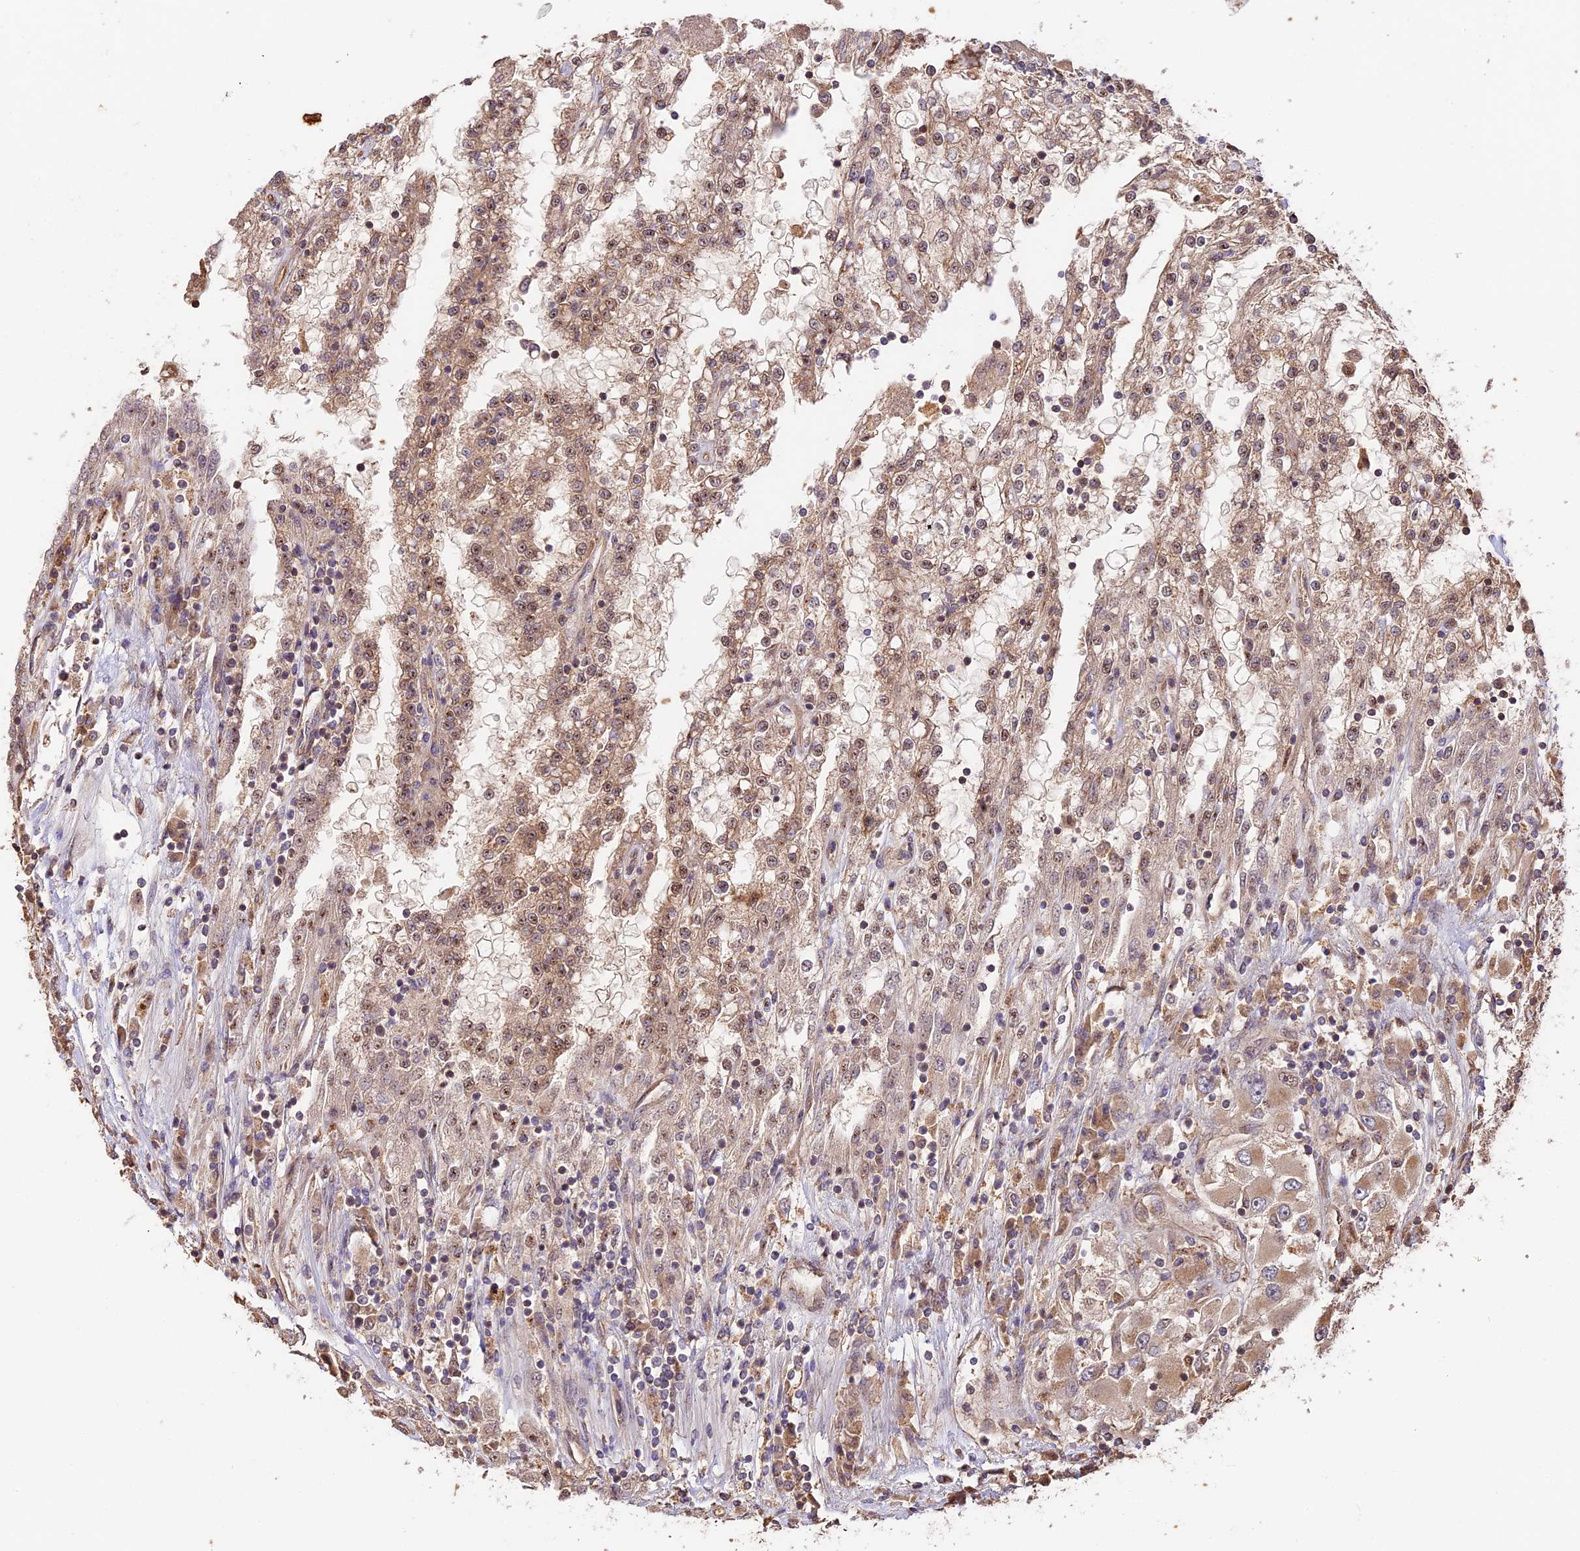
{"staining": {"intensity": "moderate", "quantity": ">75%", "location": "cytoplasmic/membranous,nuclear"}, "tissue": "renal cancer", "cell_type": "Tumor cells", "image_type": "cancer", "snomed": [{"axis": "morphology", "description": "Adenocarcinoma, NOS"}, {"axis": "topography", "description": "Kidney"}], "caption": "Renal adenocarcinoma stained with immunohistochemistry reveals moderate cytoplasmic/membranous and nuclear staining in approximately >75% of tumor cells.", "gene": "PPP1R37", "patient": {"sex": "female", "age": 52}}